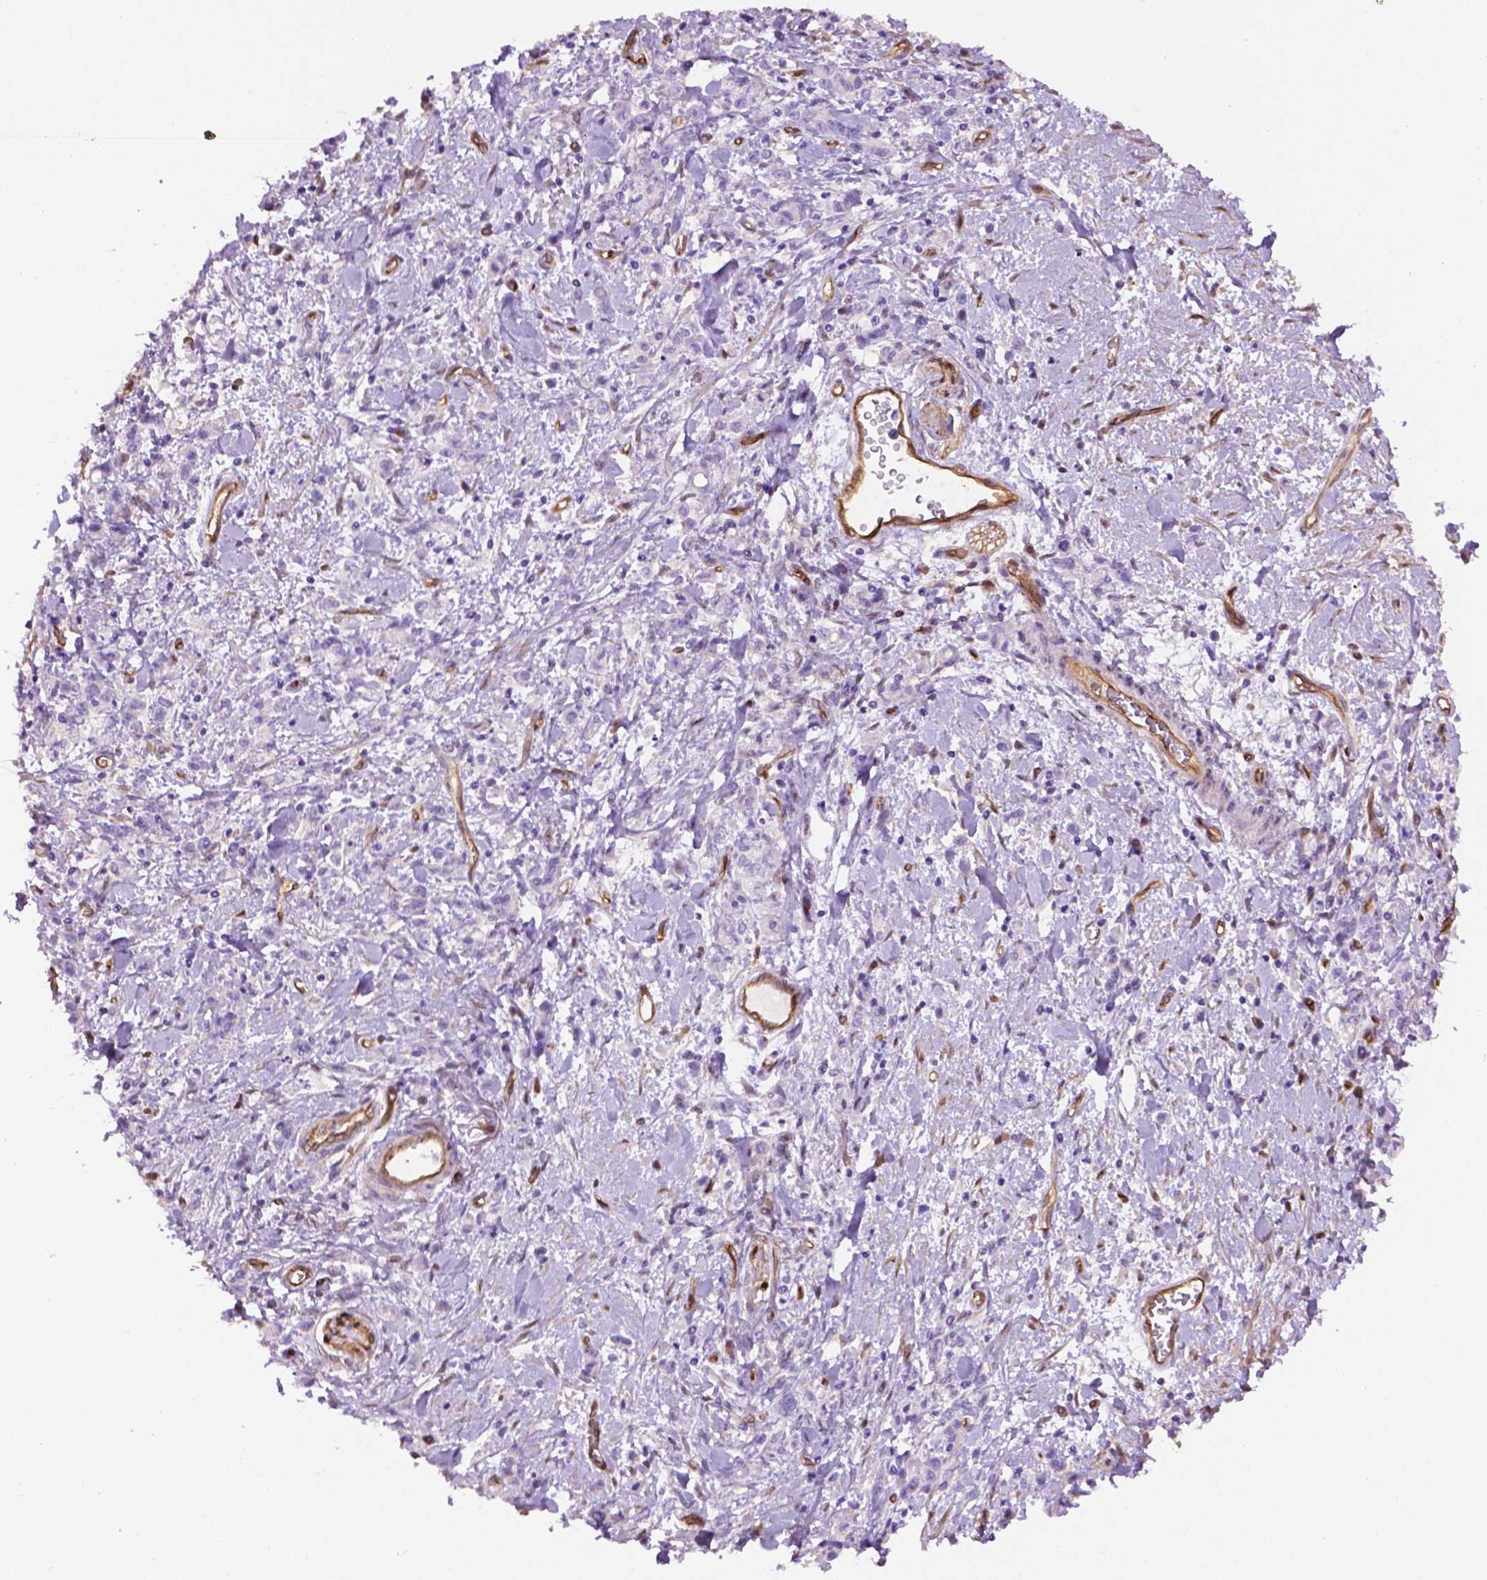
{"staining": {"intensity": "negative", "quantity": "none", "location": "none"}, "tissue": "stomach cancer", "cell_type": "Tumor cells", "image_type": "cancer", "snomed": [{"axis": "morphology", "description": "Adenocarcinoma, NOS"}, {"axis": "topography", "description": "Stomach"}], "caption": "The micrograph demonstrates no staining of tumor cells in stomach cancer (adenocarcinoma).", "gene": "CLIC4", "patient": {"sex": "male", "age": 77}}